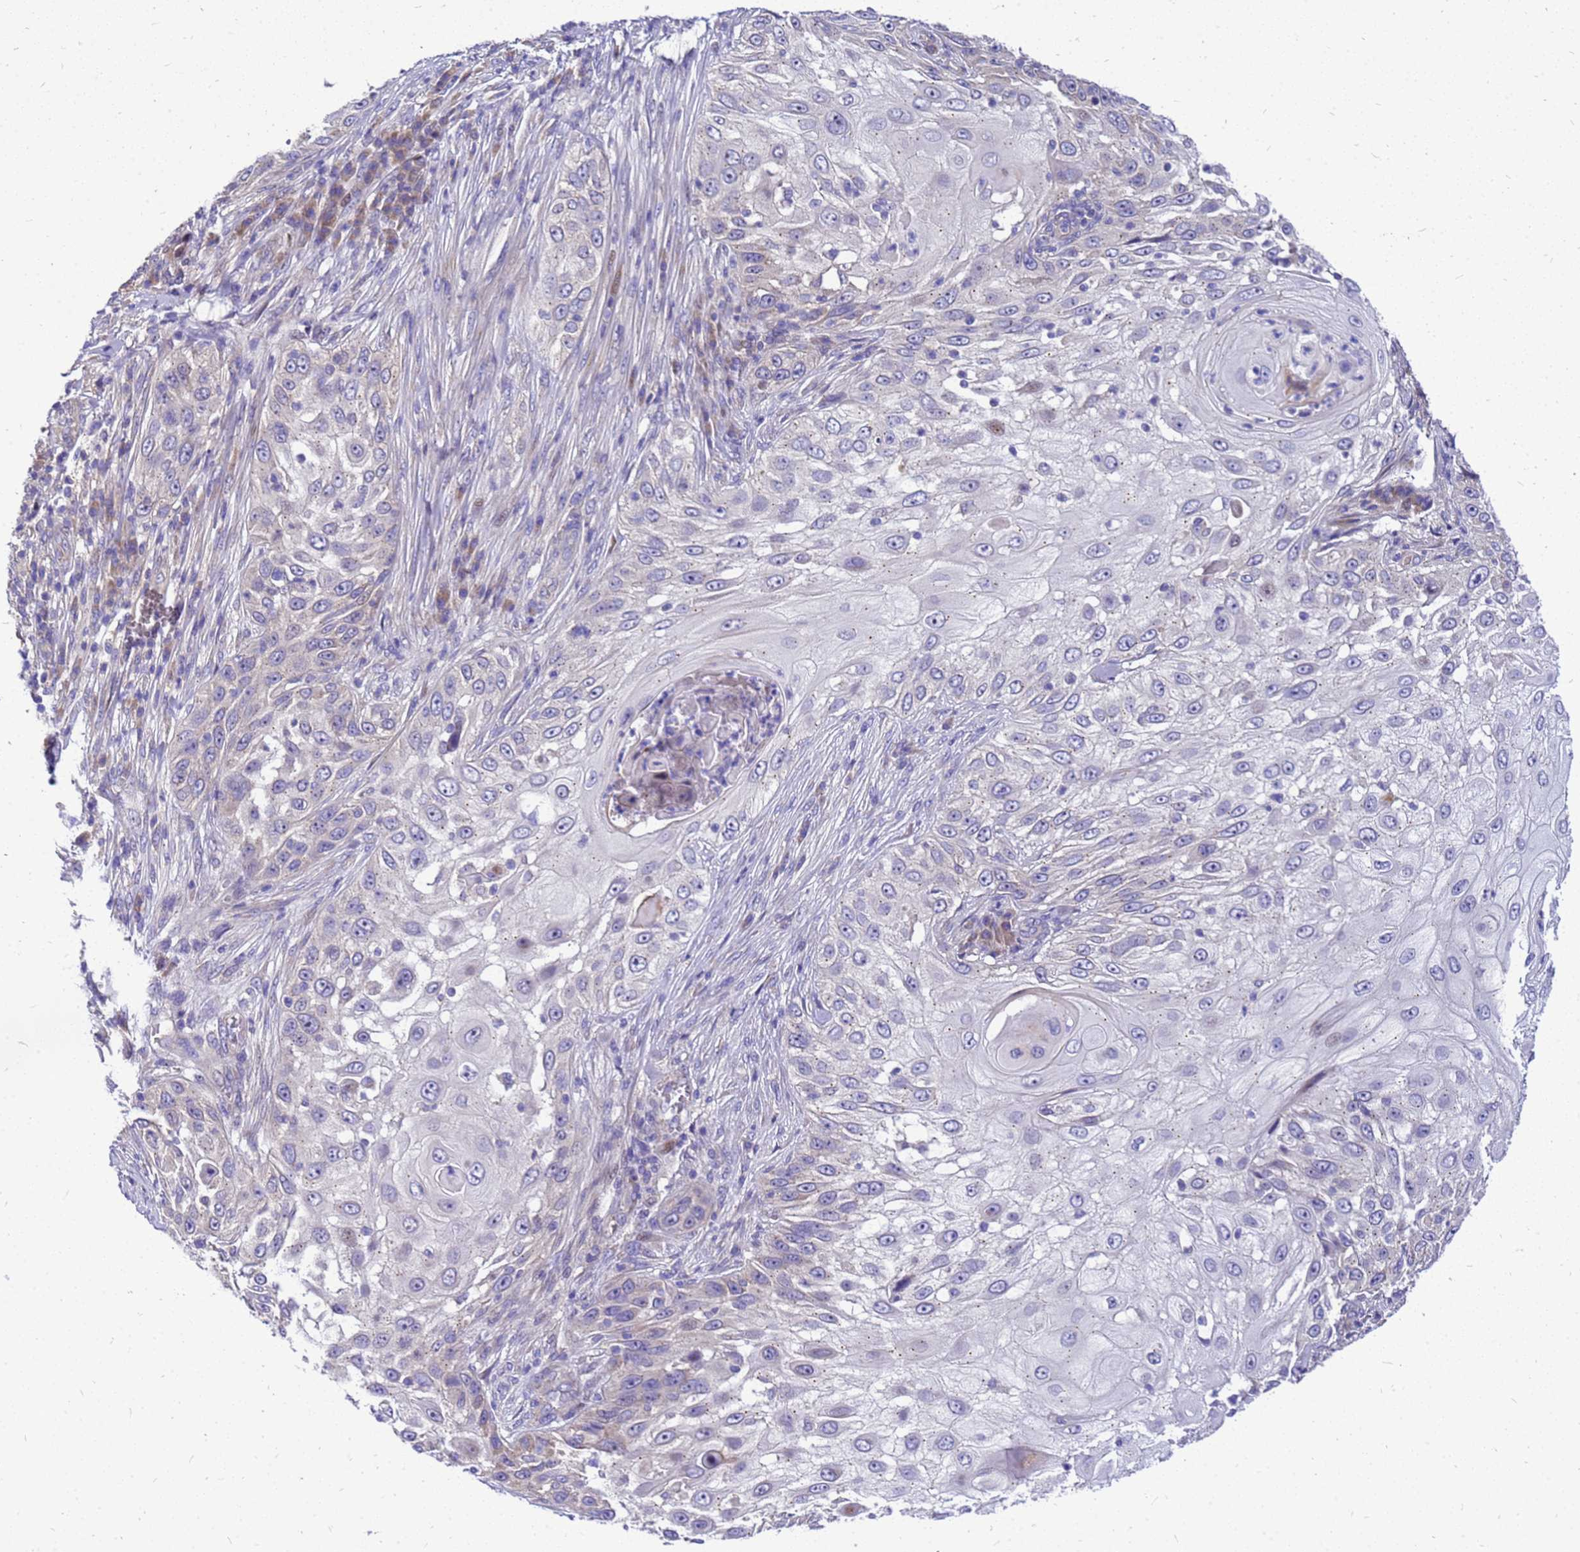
{"staining": {"intensity": "negative", "quantity": "none", "location": "none"}, "tissue": "skin cancer", "cell_type": "Tumor cells", "image_type": "cancer", "snomed": [{"axis": "morphology", "description": "Squamous cell carcinoma, NOS"}, {"axis": "topography", "description": "Skin"}], "caption": "An IHC micrograph of skin squamous cell carcinoma is shown. There is no staining in tumor cells of skin squamous cell carcinoma. (DAB (3,3'-diaminobenzidine) immunohistochemistry (IHC) with hematoxylin counter stain).", "gene": "POP7", "patient": {"sex": "female", "age": 44}}